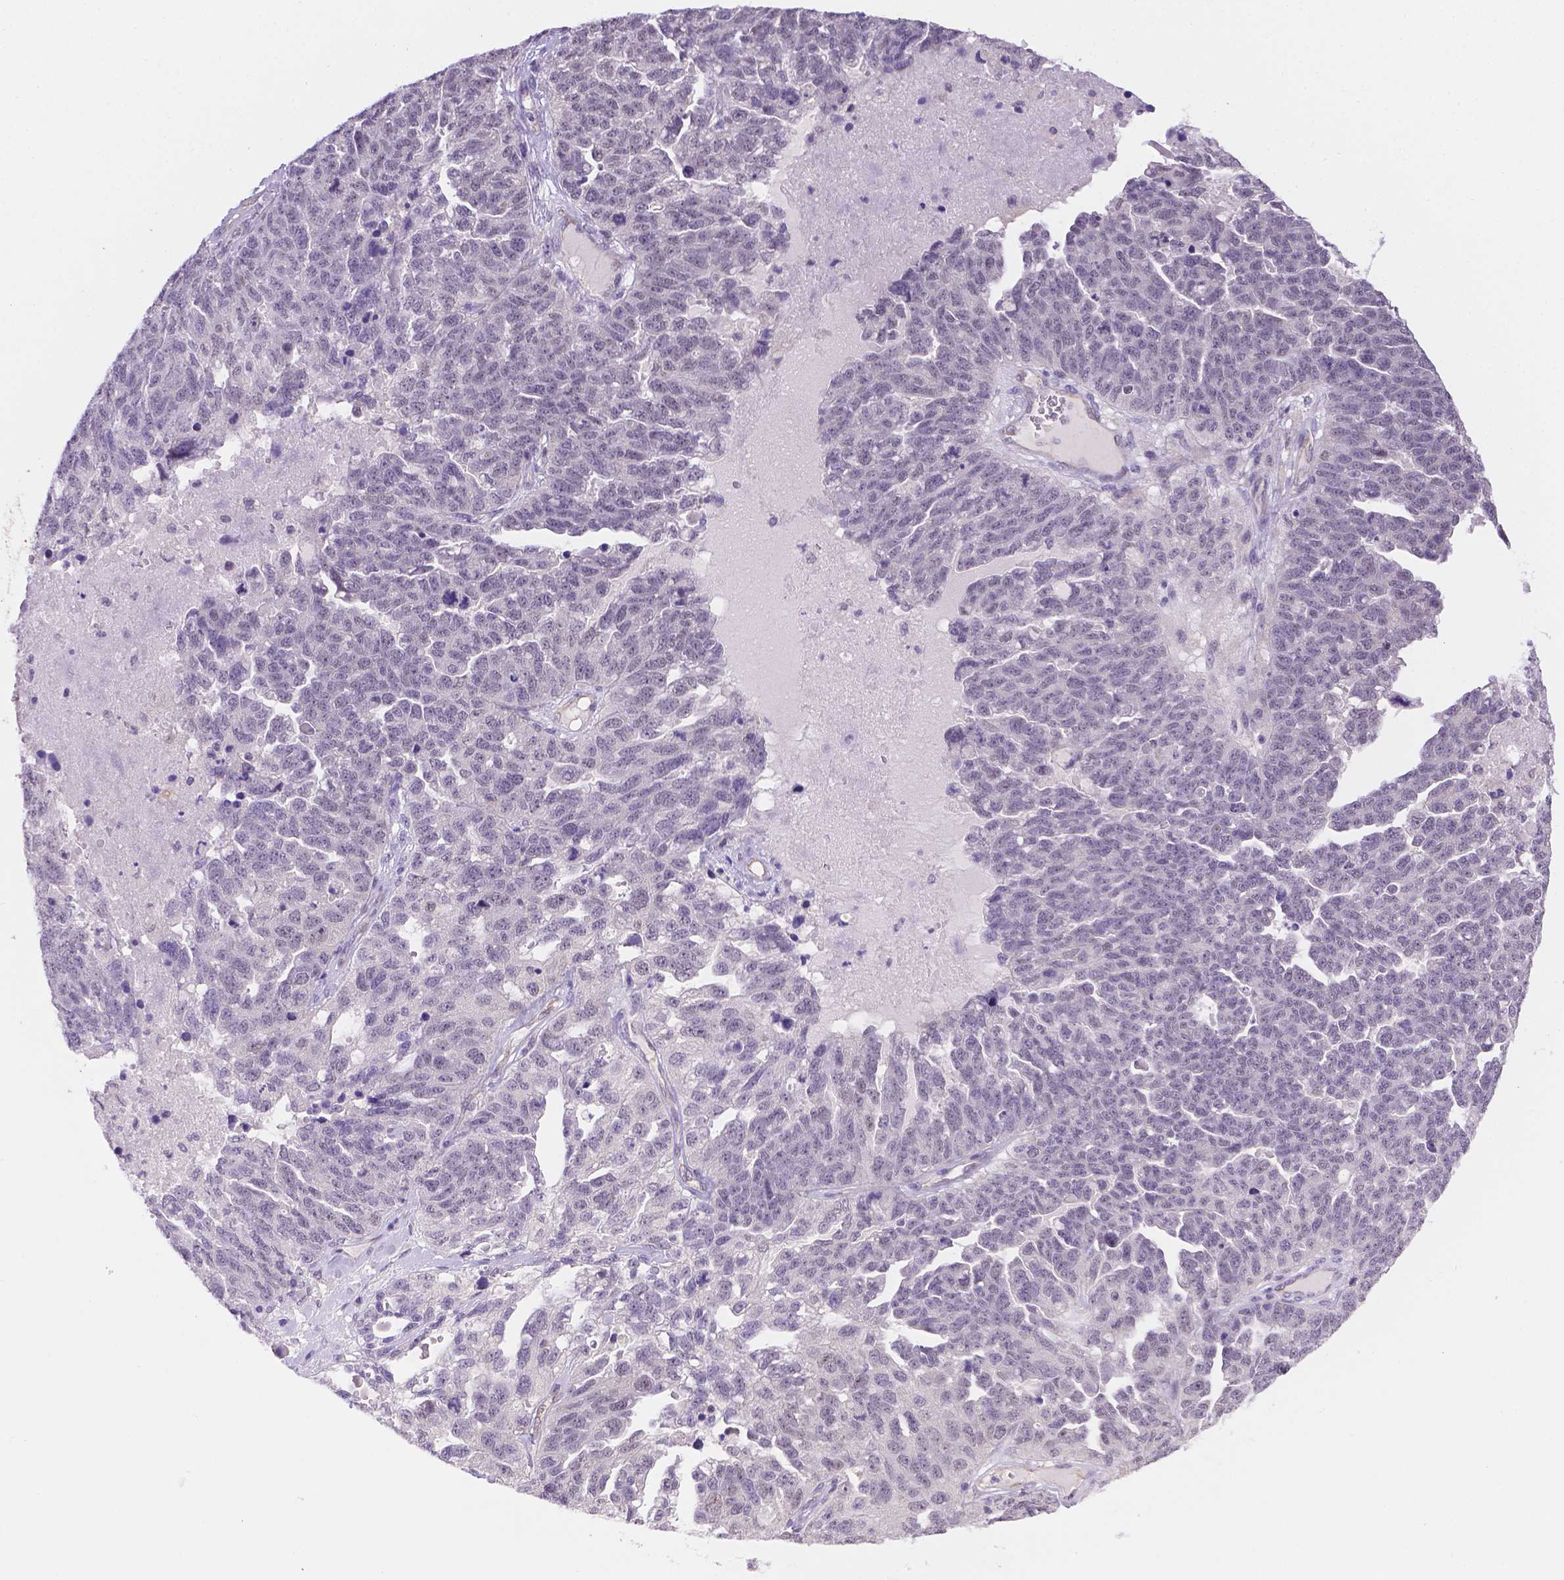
{"staining": {"intensity": "negative", "quantity": "none", "location": "none"}, "tissue": "ovarian cancer", "cell_type": "Tumor cells", "image_type": "cancer", "snomed": [{"axis": "morphology", "description": "Cystadenocarcinoma, serous, NOS"}, {"axis": "topography", "description": "Ovary"}], "caption": "The immunohistochemistry micrograph has no significant positivity in tumor cells of ovarian serous cystadenocarcinoma tissue.", "gene": "NXPE2", "patient": {"sex": "female", "age": 71}}